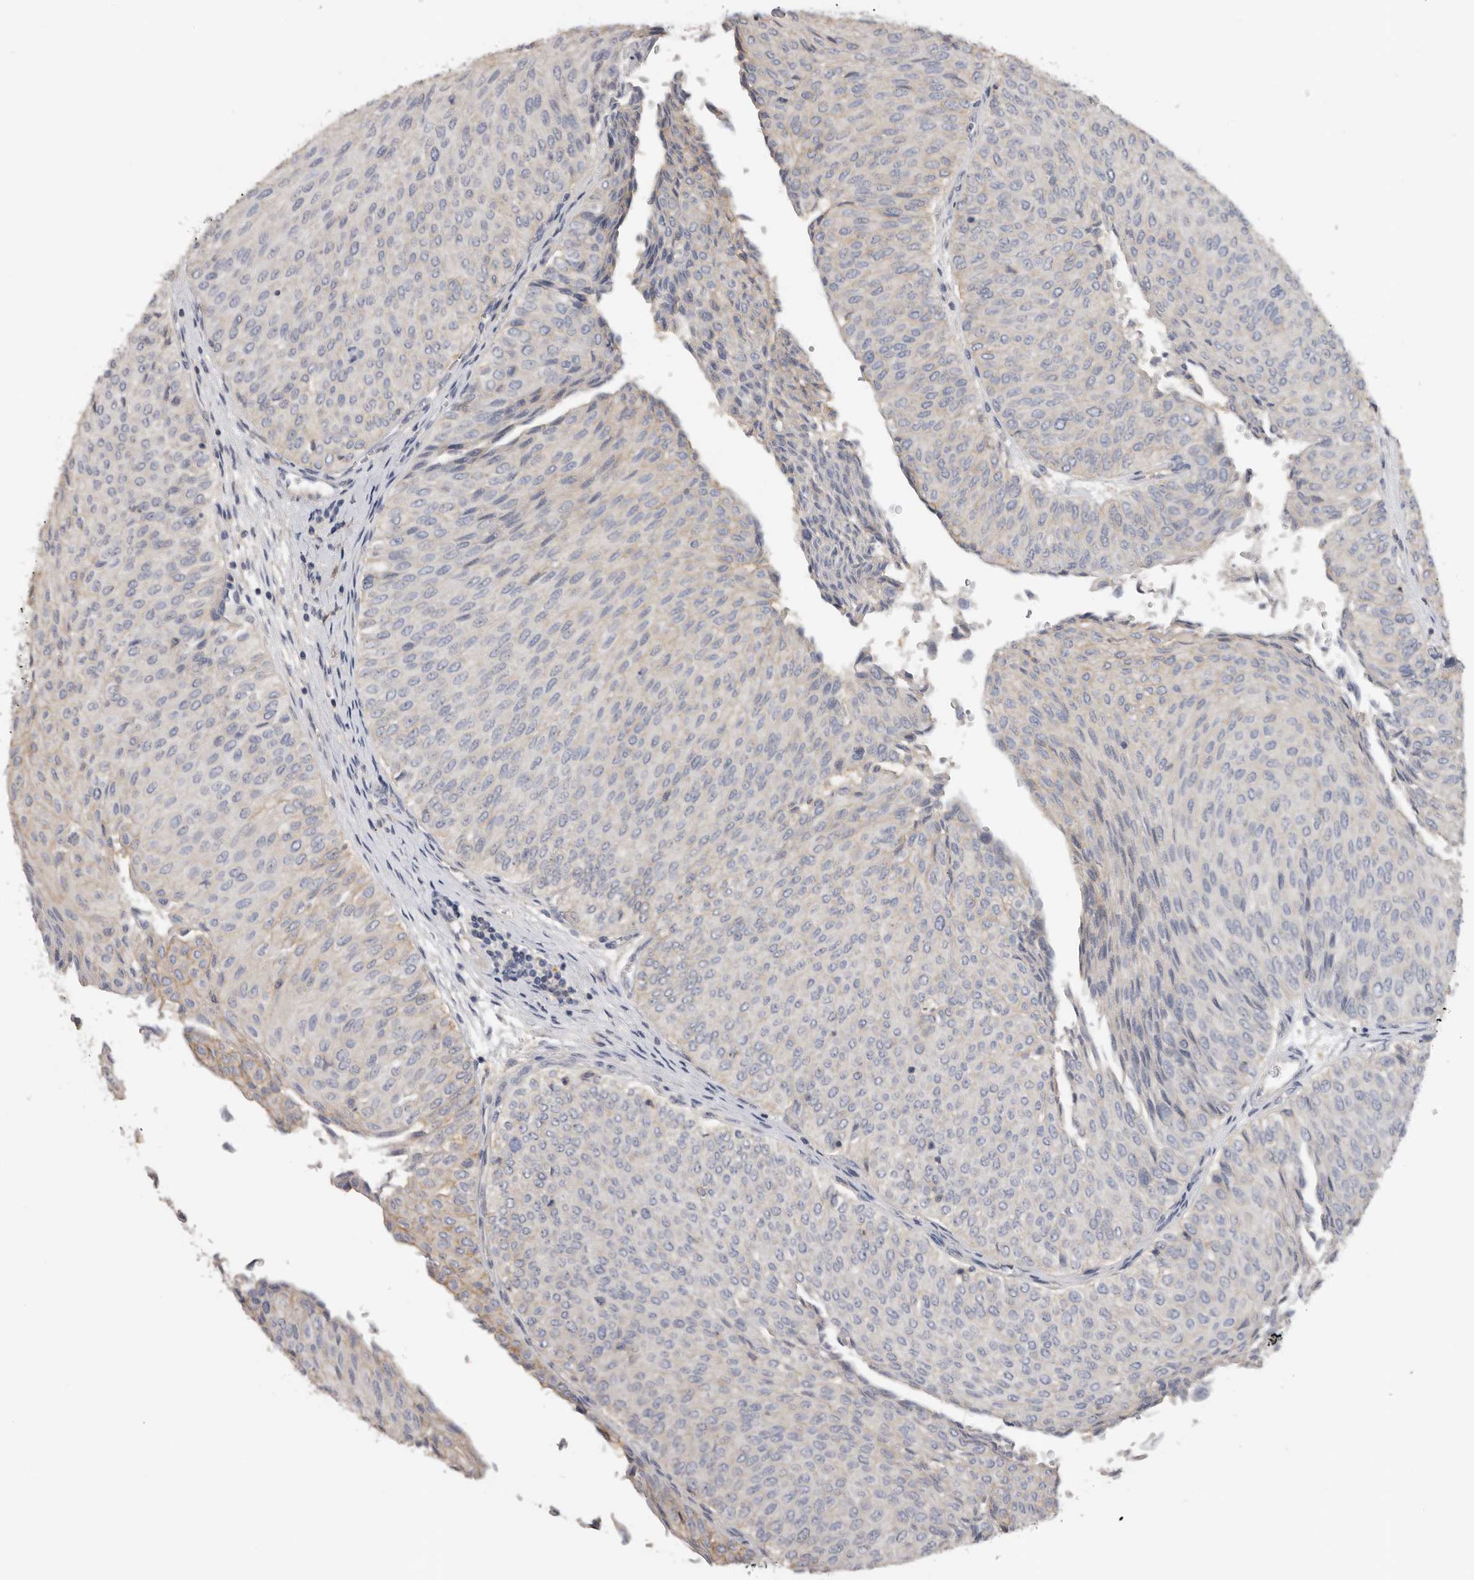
{"staining": {"intensity": "weak", "quantity": "25%-75%", "location": "cytoplasmic/membranous"}, "tissue": "urothelial cancer", "cell_type": "Tumor cells", "image_type": "cancer", "snomed": [{"axis": "morphology", "description": "Urothelial carcinoma, Low grade"}, {"axis": "topography", "description": "Urinary bladder"}], "caption": "Human urothelial cancer stained with a protein marker exhibits weak staining in tumor cells.", "gene": "WDTC1", "patient": {"sex": "male", "age": 78}}